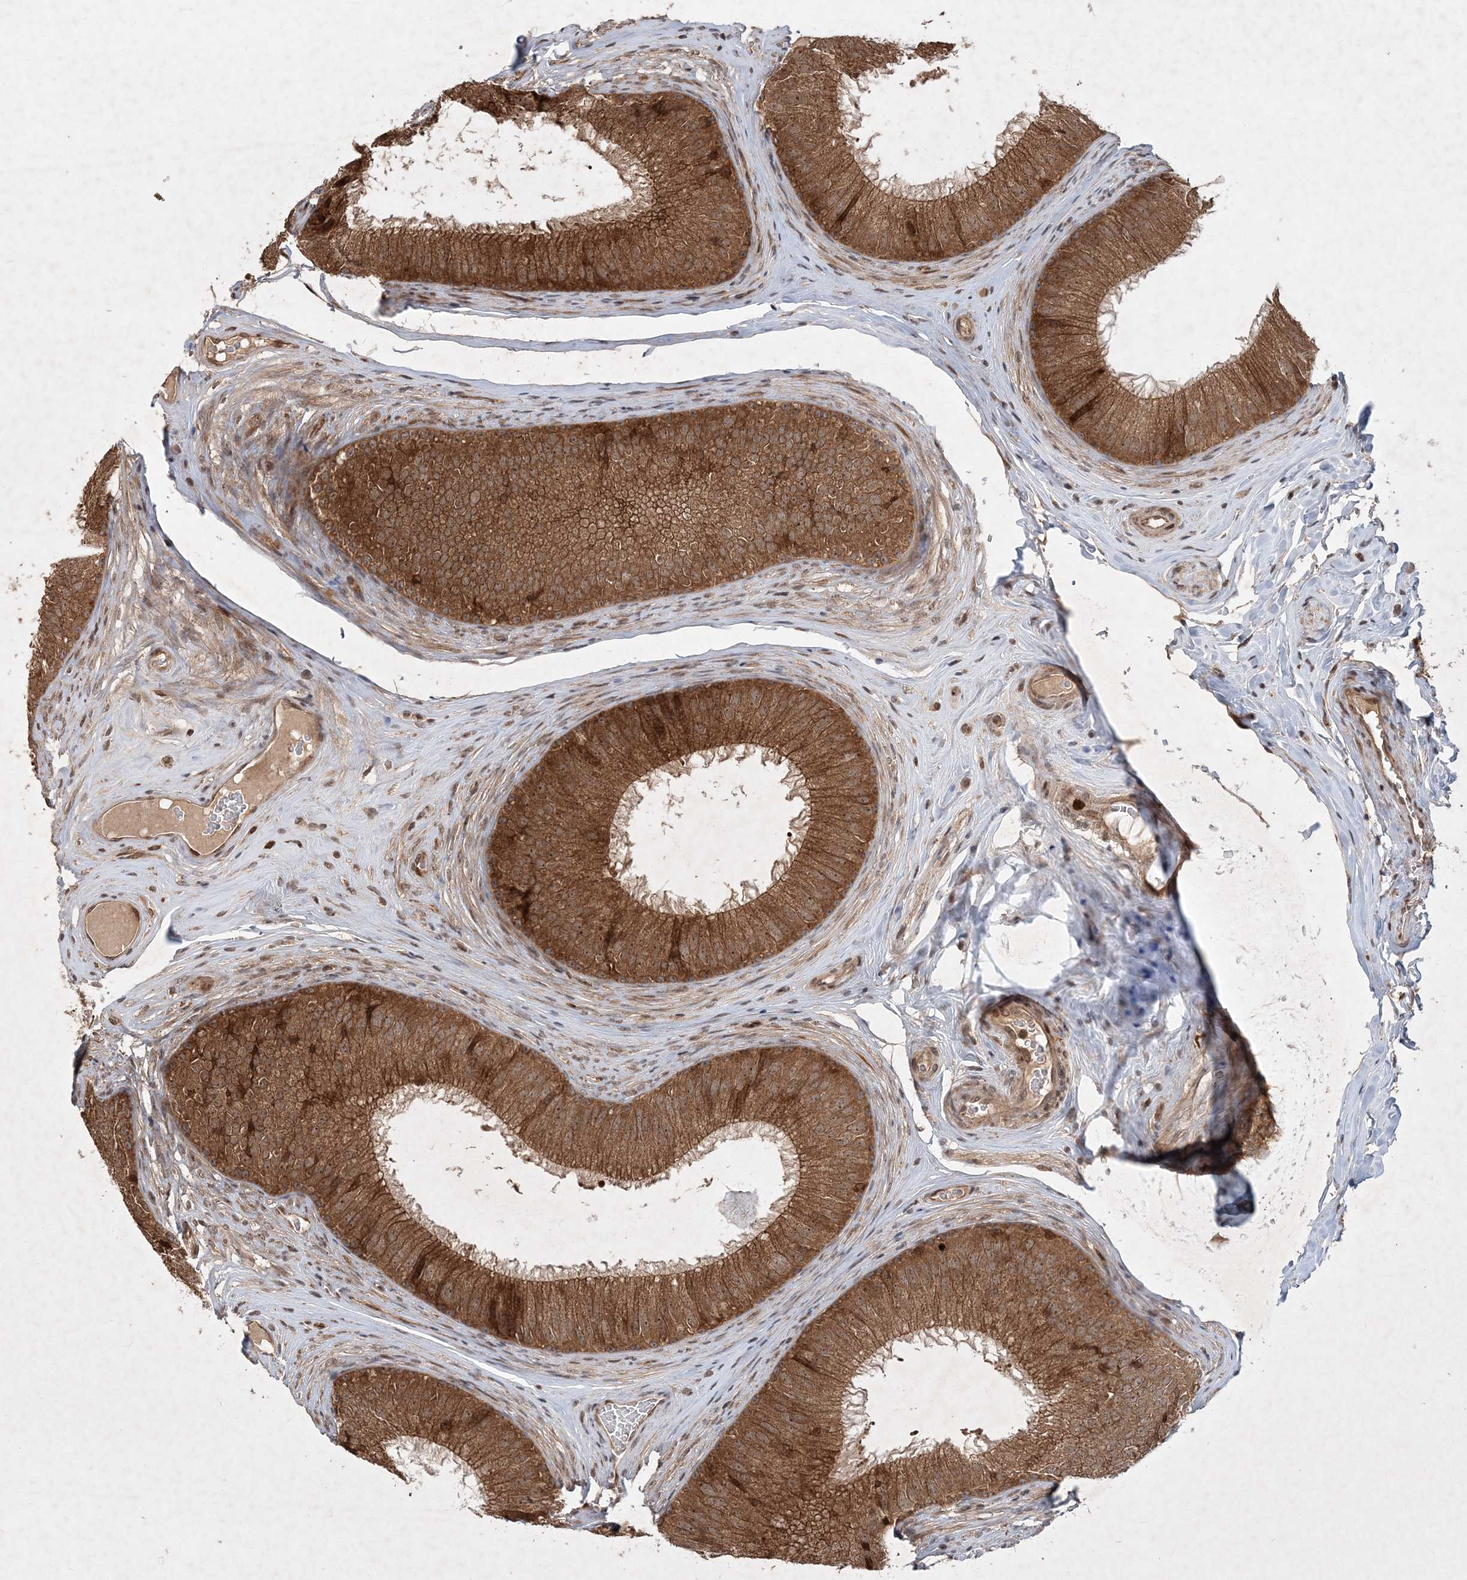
{"staining": {"intensity": "moderate", "quantity": ">75%", "location": "cytoplasmic/membranous"}, "tissue": "epididymis", "cell_type": "Glandular cells", "image_type": "normal", "snomed": [{"axis": "morphology", "description": "Normal tissue, NOS"}, {"axis": "topography", "description": "Epididymis"}], "caption": "This is an image of immunohistochemistry staining of benign epididymis, which shows moderate positivity in the cytoplasmic/membranous of glandular cells.", "gene": "UBR3", "patient": {"sex": "male", "age": 32}}